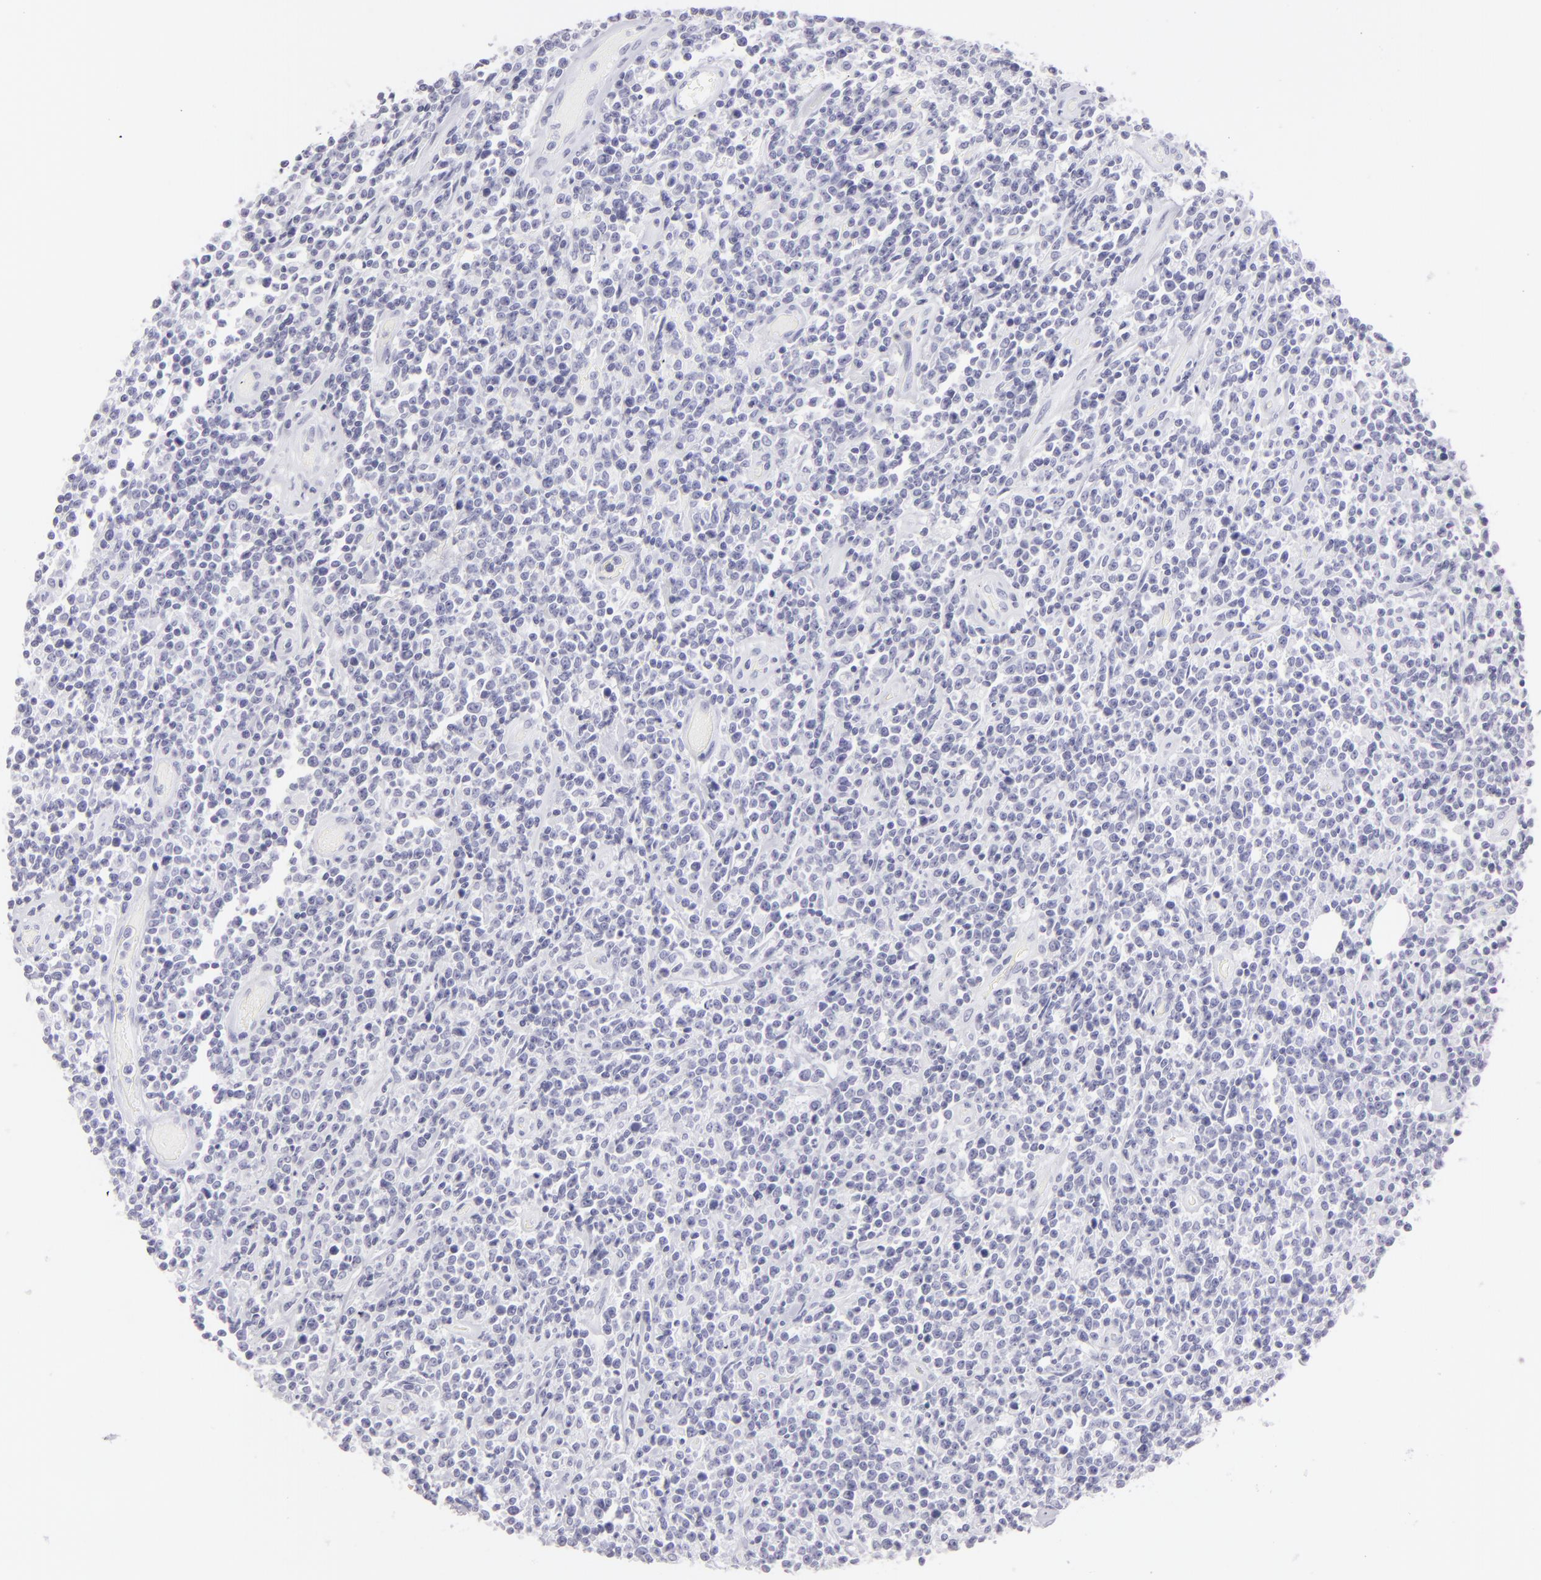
{"staining": {"intensity": "negative", "quantity": "none", "location": "none"}, "tissue": "lymphoma", "cell_type": "Tumor cells", "image_type": "cancer", "snomed": [{"axis": "morphology", "description": "Malignant lymphoma, non-Hodgkin's type, High grade"}, {"axis": "topography", "description": "Colon"}], "caption": "A high-resolution histopathology image shows immunohistochemistry (IHC) staining of lymphoma, which demonstrates no significant staining in tumor cells. (DAB (3,3'-diaminobenzidine) immunohistochemistry (IHC), high magnification).", "gene": "FLG", "patient": {"sex": "male", "age": 82}}